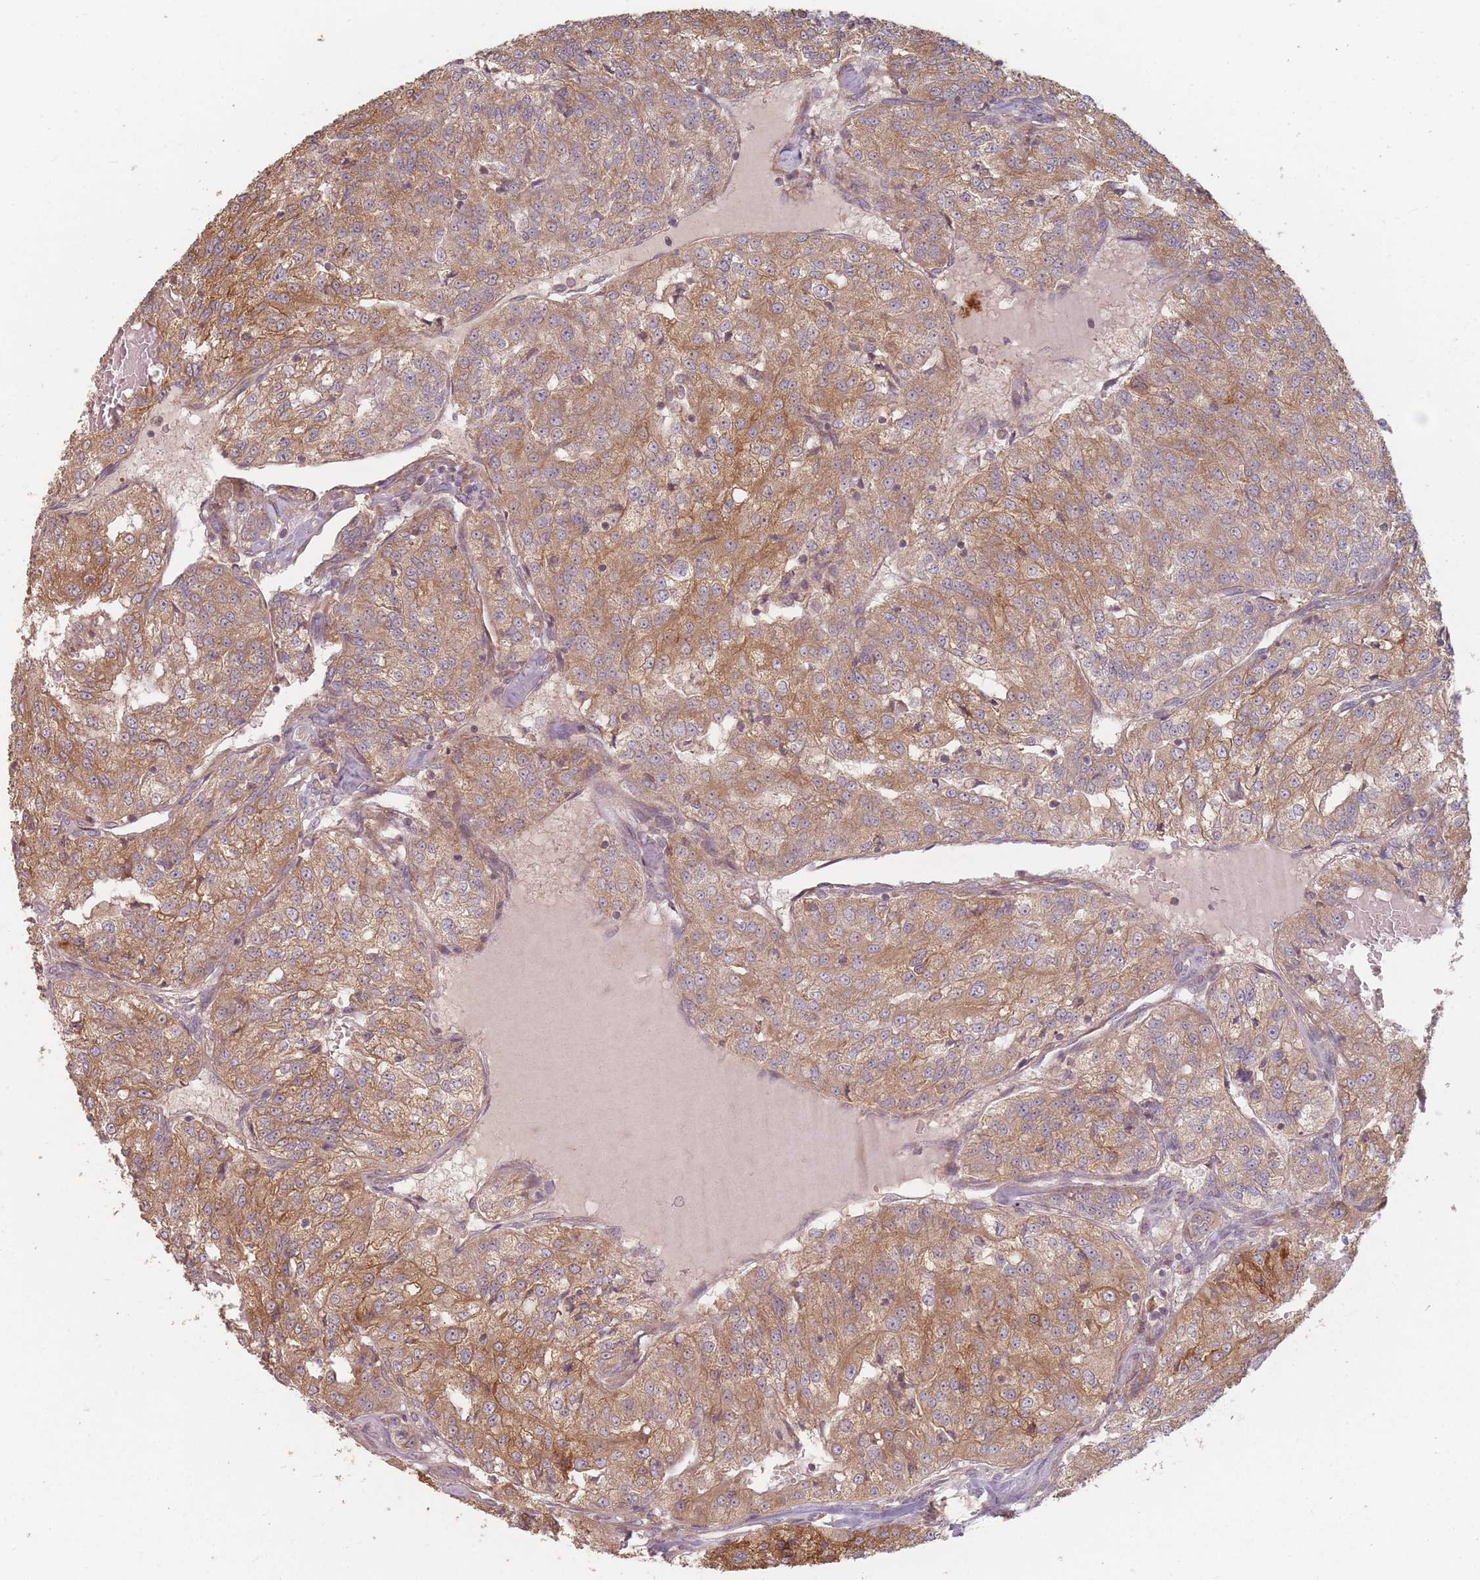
{"staining": {"intensity": "moderate", "quantity": ">75%", "location": "cytoplasmic/membranous"}, "tissue": "renal cancer", "cell_type": "Tumor cells", "image_type": "cancer", "snomed": [{"axis": "morphology", "description": "Adenocarcinoma, NOS"}, {"axis": "topography", "description": "Kidney"}], "caption": "Moderate cytoplasmic/membranous protein positivity is seen in approximately >75% of tumor cells in renal cancer.", "gene": "MRPS6", "patient": {"sex": "female", "age": 63}}